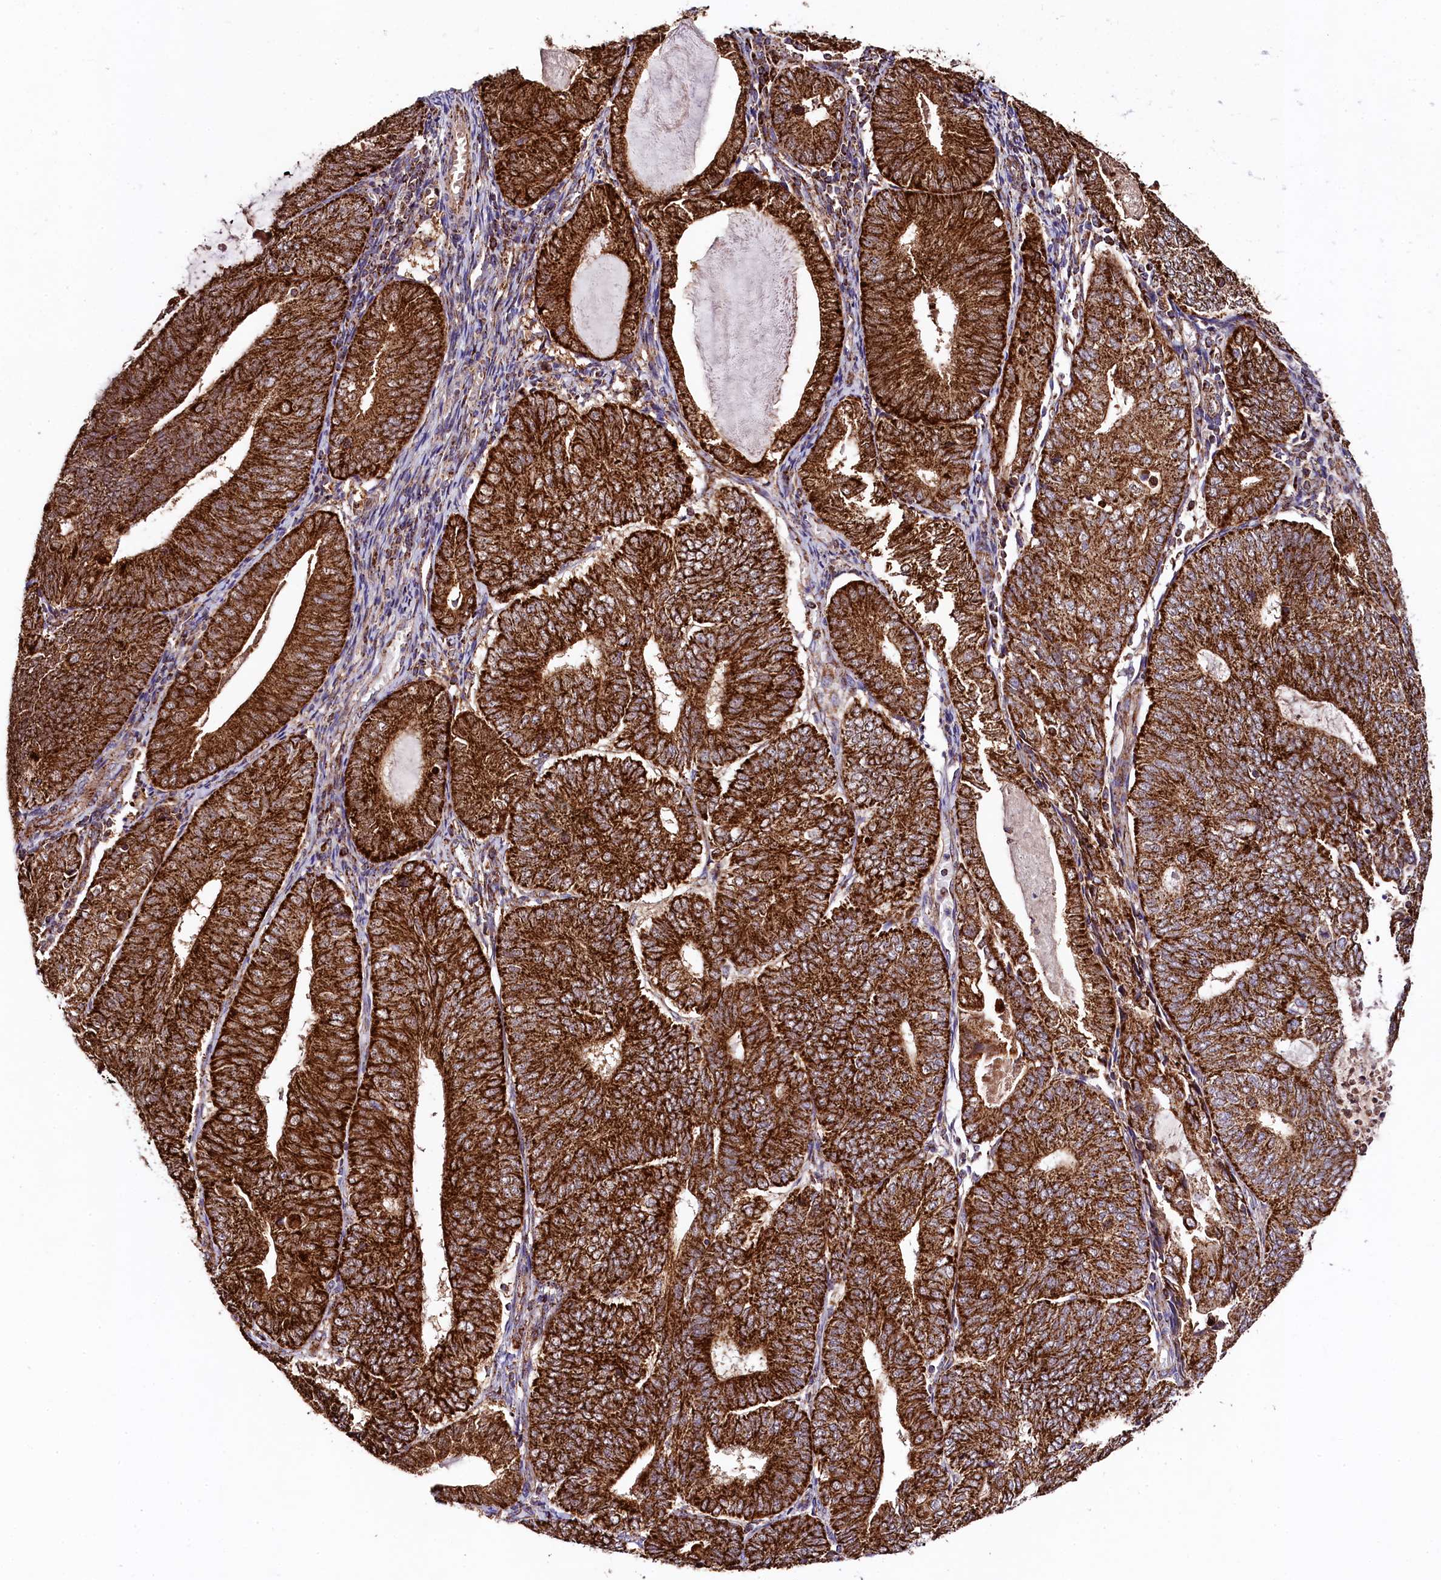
{"staining": {"intensity": "strong", "quantity": ">75%", "location": "cytoplasmic/membranous"}, "tissue": "endometrial cancer", "cell_type": "Tumor cells", "image_type": "cancer", "snomed": [{"axis": "morphology", "description": "Adenocarcinoma, NOS"}, {"axis": "topography", "description": "Endometrium"}], "caption": "Immunohistochemical staining of endometrial cancer demonstrates strong cytoplasmic/membranous protein staining in about >75% of tumor cells.", "gene": "CLYBL", "patient": {"sex": "female", "age": 81}}